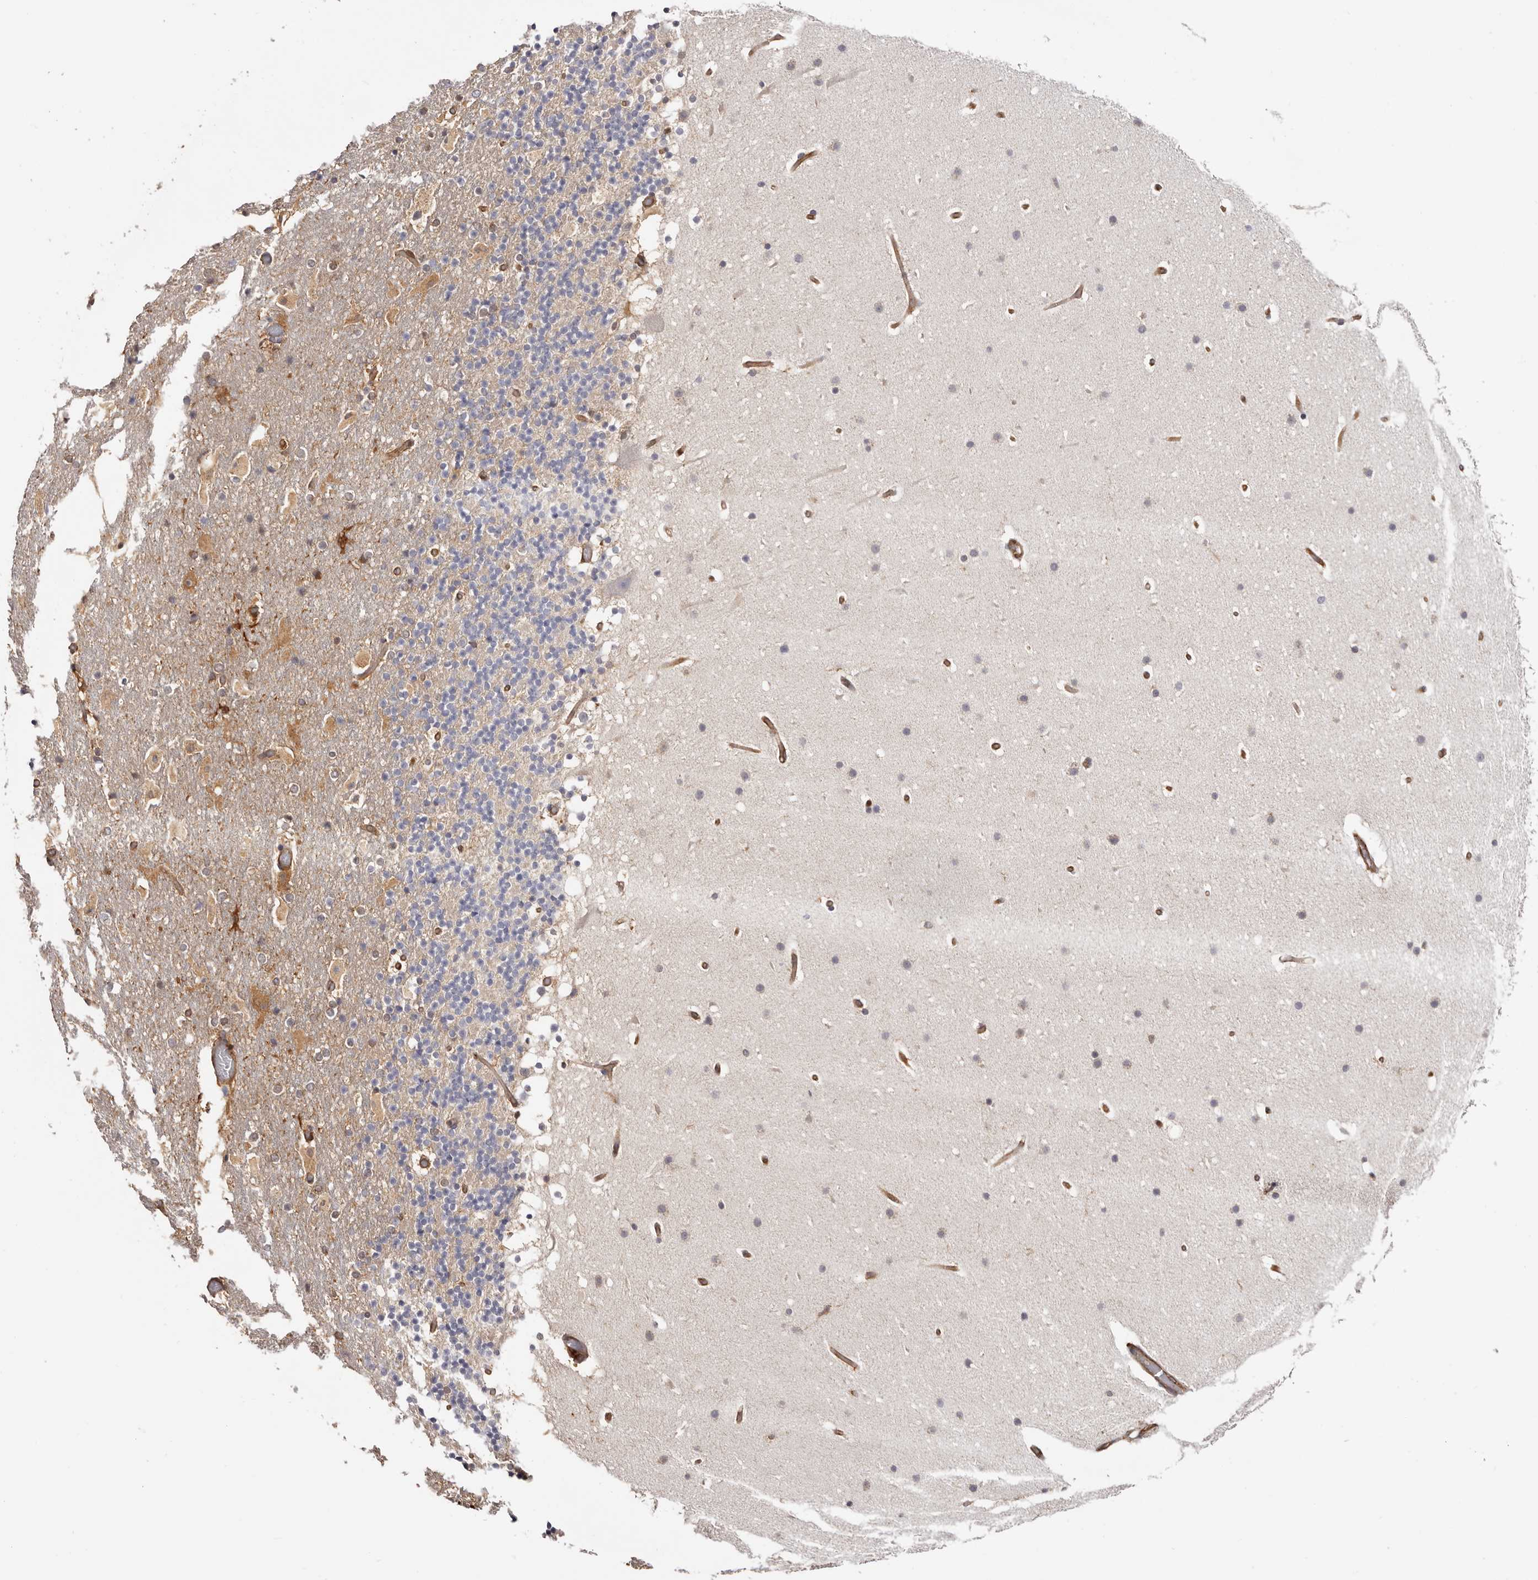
{"staining": {"intensity": "weak", "quantity": "25%-75%", "location": "cytoplasmic/membranous"}, "tissue": "cerebellum", "cell_type": "Cells in granular layer", "image_type": "normal", "snomed": [{"axis": "morphology", "description": "Normal tissue, NOS"}, {"axis": "topography", "description": "Cerebellum"}], "caption": "DAB (3,3'-diaminobenzidine) immunohistochemical staining of benign human cerebellum shows weak cytoplasmic/membranous protein positivity in approximately 25%-75% of cells in granular layer. Immunohistochemistry stains the protein of interest in brown and the nuclei are stained blue.", "gene": "LAP3", "patient": {"sex": "male", "age": 57}}